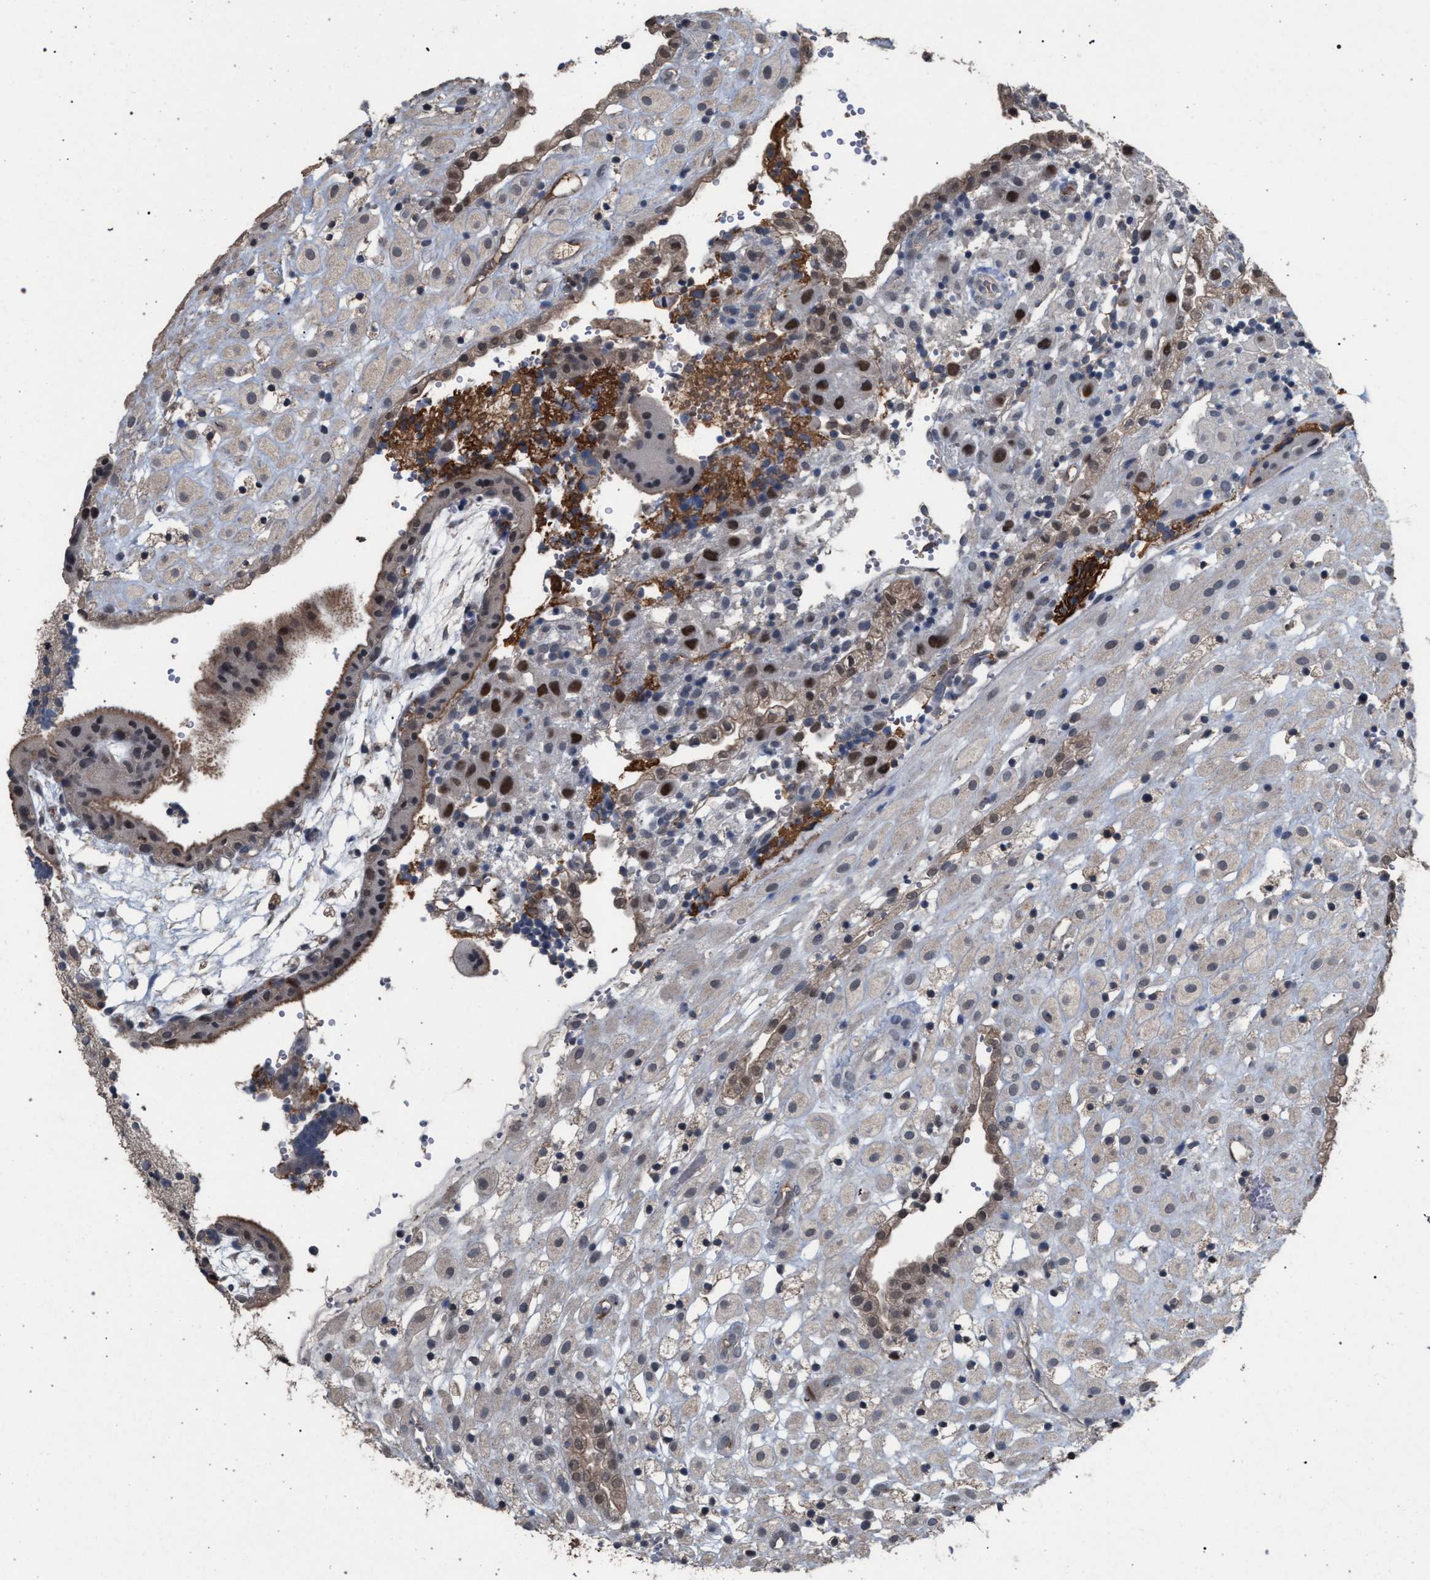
{"staining": {"intensity": "moderate", "quantity": "<25%", "location": "nuclear"}, "tissue": "placenta", "cell_type": "Decidual cells", "image_type": "normal", "snomed": [{"axis": "morphology", "description": "Normal tissue, NOS"}, {"axis": "topography", "description": "Placenta"}], "caption": "The photomicrograph reveals a brown stain indicating the presence of a protein in the nuclear of decidual cells in placenta. The protein of interest is shown in brown color, while the nuclei are stained blue.", "gene": "TECPR1", "patient": {"sex": "female", "age": 18}}